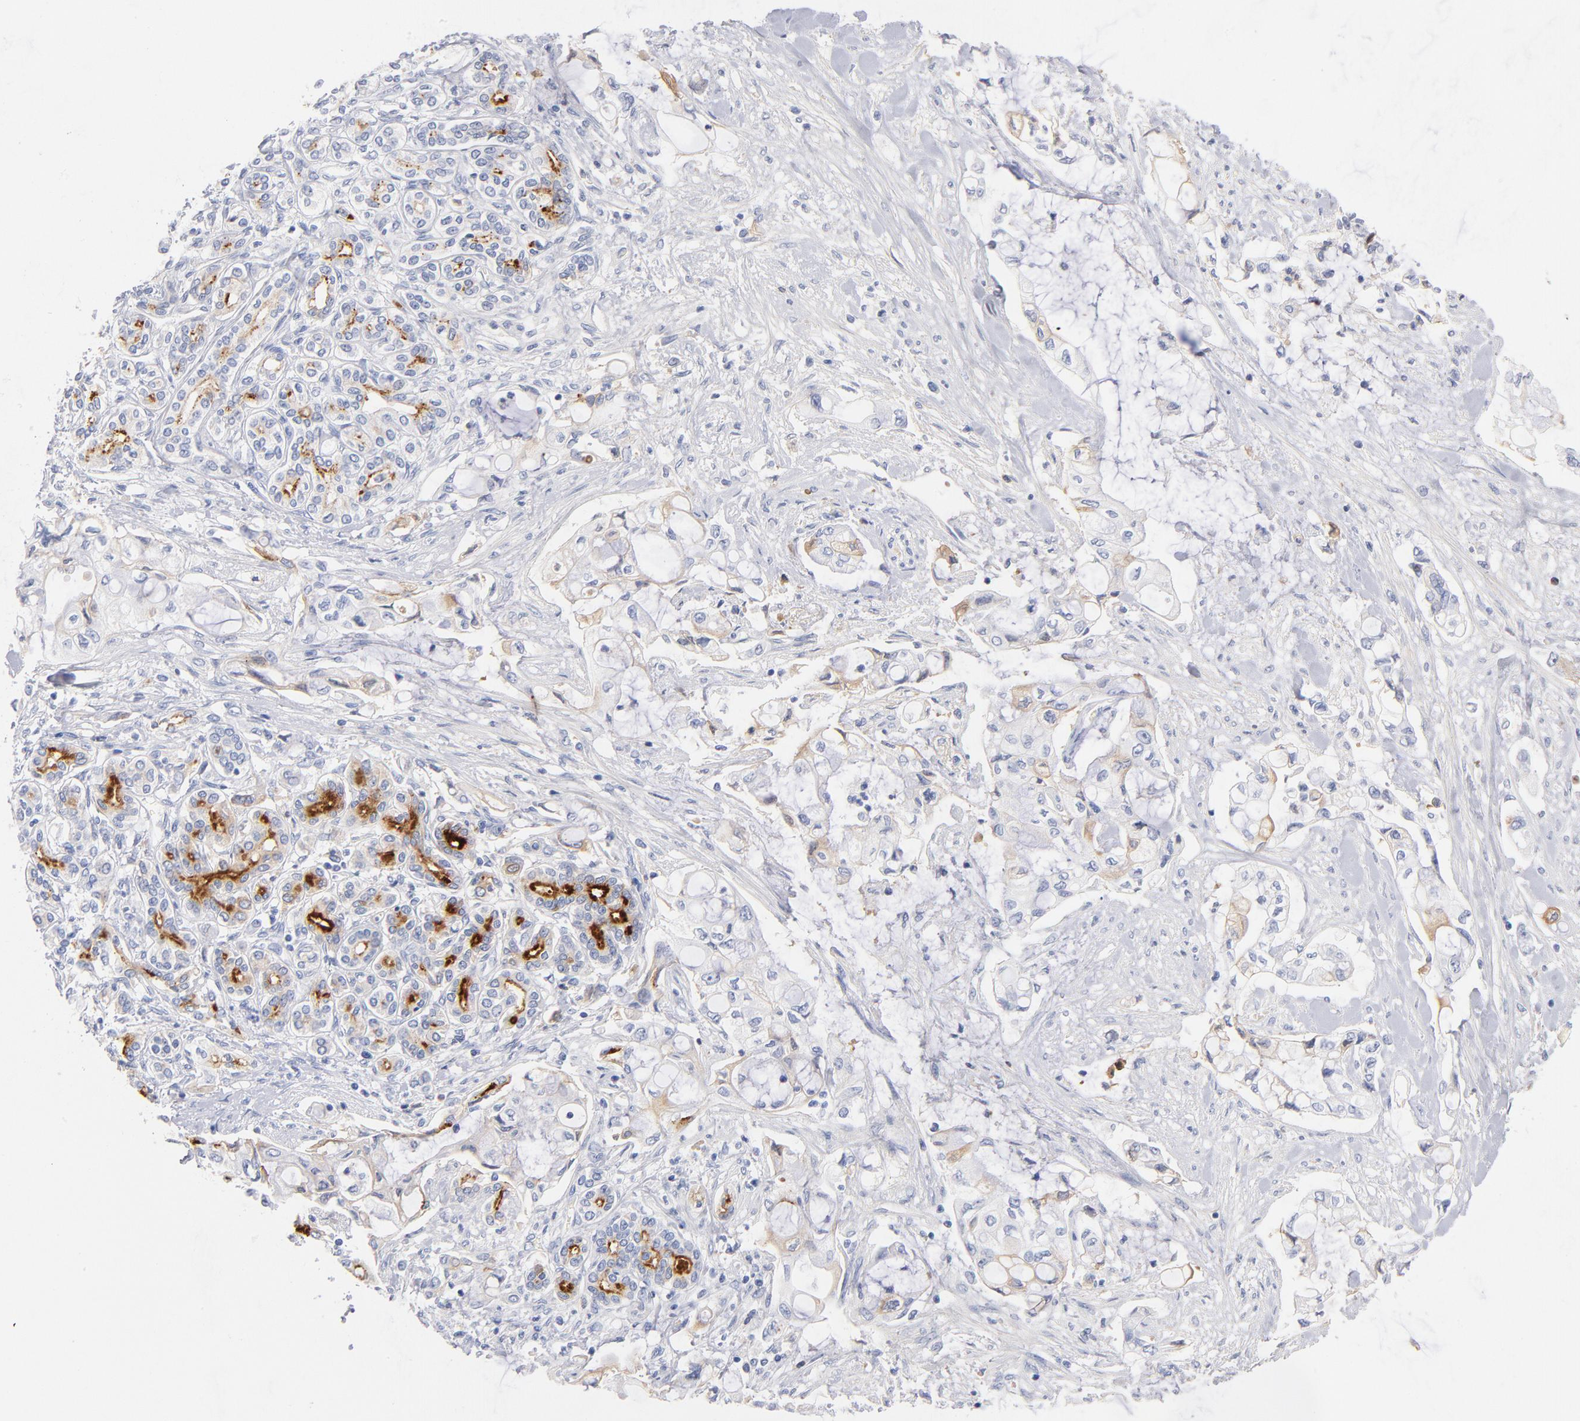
{"staining": {"intensity": "weak", "quantity": "<25%", "location": "cytoplasmic/membranous"}, "tissue": "pancreatic cancer", "cell_type": "Tumor cells", "image_type": "cancer", "snomed": [{"axis": "morphology", "description": "Adenocarcinoma, NOS"}, {"axis": "topography", "description": "Pancreas"}], "caption": "Image shows no significant protein staining in tumor cells of adenocarcinoma (pancreatic).", "gene": "C3", "patient": {"sex": "female", "age": 70}}